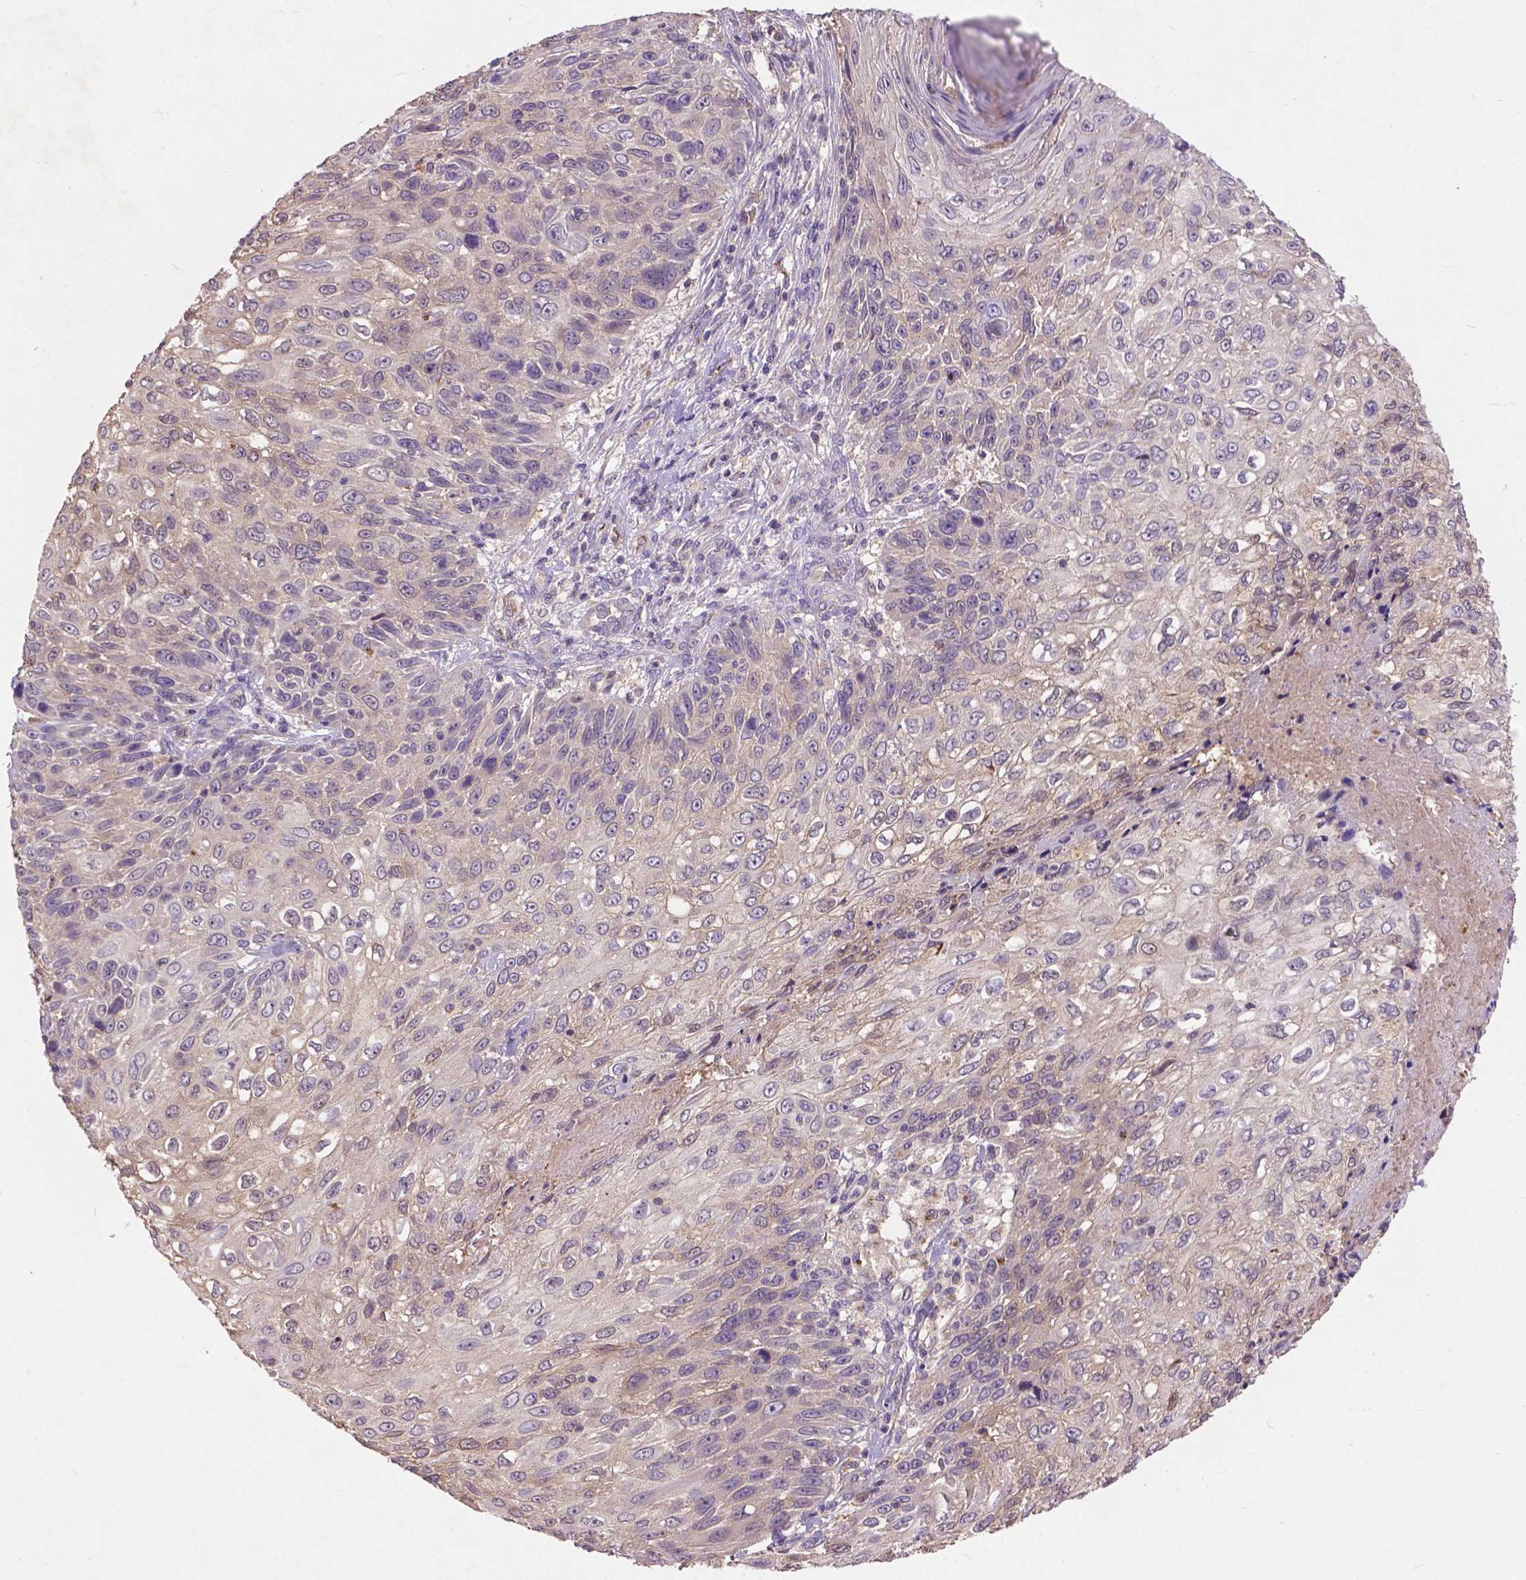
{"staining": {"intensity": "weak", "quantity": "<25%", "location": "cytoplasmic/membranous"}, "tissue": "skin cancer", "cell_type": "Tumor cells", "image_type": "cancer", "snomed": [{"axis": "morphology", "description": "Squamous cell carcinoma, NOS"}, {"axis": "topography", "description": "Skin"}], "caption": "High power microscopy image of an immunohistochemistry (IHC) histopathology image of skin cancer, revealing no significant expression in tumor cells.", "gene": "ZNF337", "patient": {"sex": "male", "age": 92}}